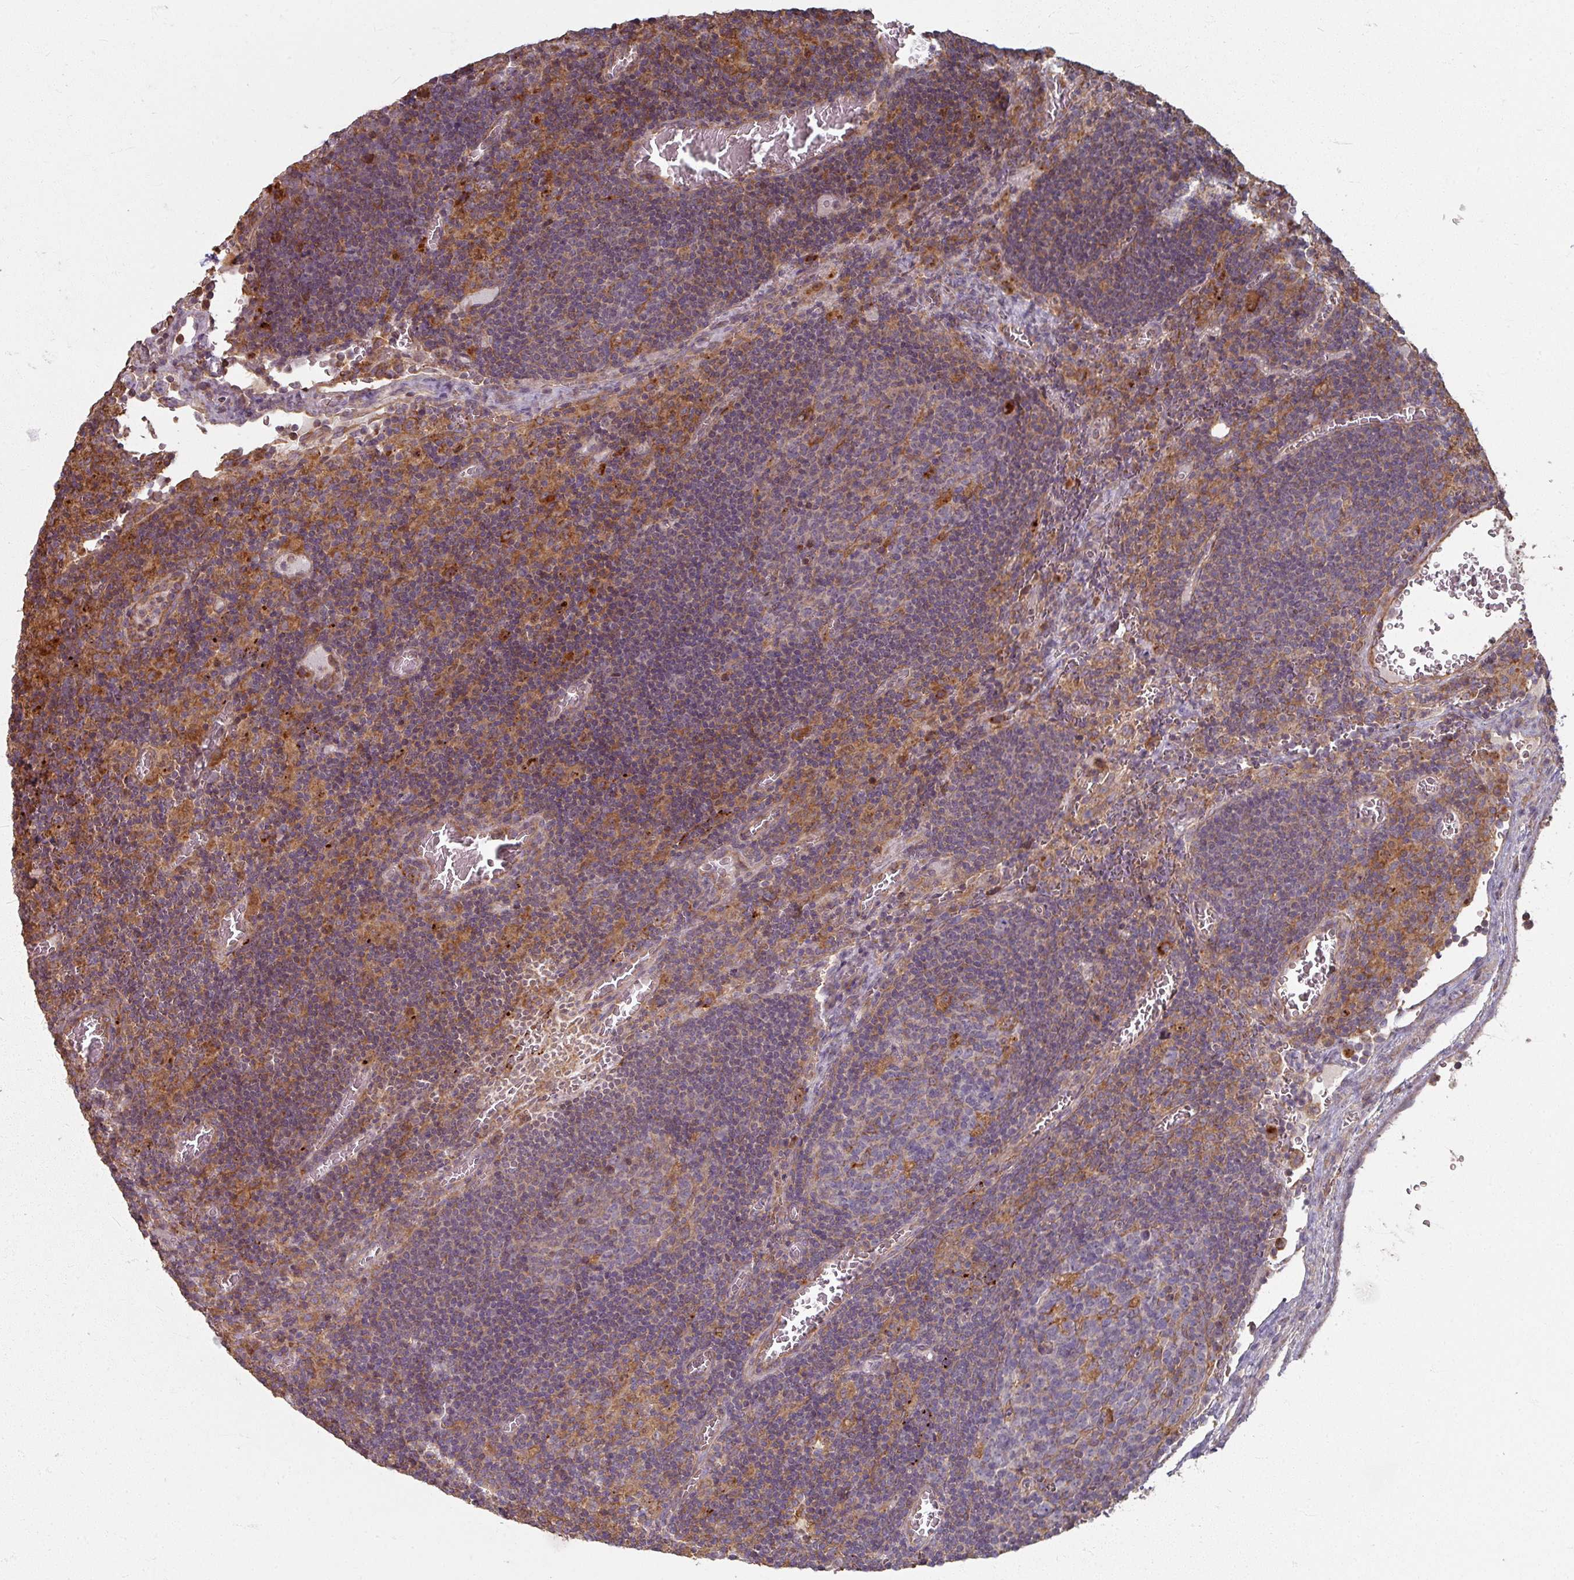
{"staining": {"intensity": "moderate", "quantity": "<25%", "location": "cytoplasmic/membranous"}, "tissue": "lymph node", "cell_type": "Germinal center cells", "image_type": "normal", "snomed": [{"axis": "morphology", "description": "Normal tissue, NOS"}, {"axis": "topography", "description": "Lymph node"}], "caption": "Immunohistochemical staining of unremarkable lymph node displays <25% levels of moderate cytoplasmic/membranous protein staining in approximately <25% of germinal center cells. The staining is performed using DAB brown chromogen to label protein expression. The nuclei are counter-stained blue using hematoxylin.", "gene": "CCDC68", "patient": {"sex": "male", "age": 50}}